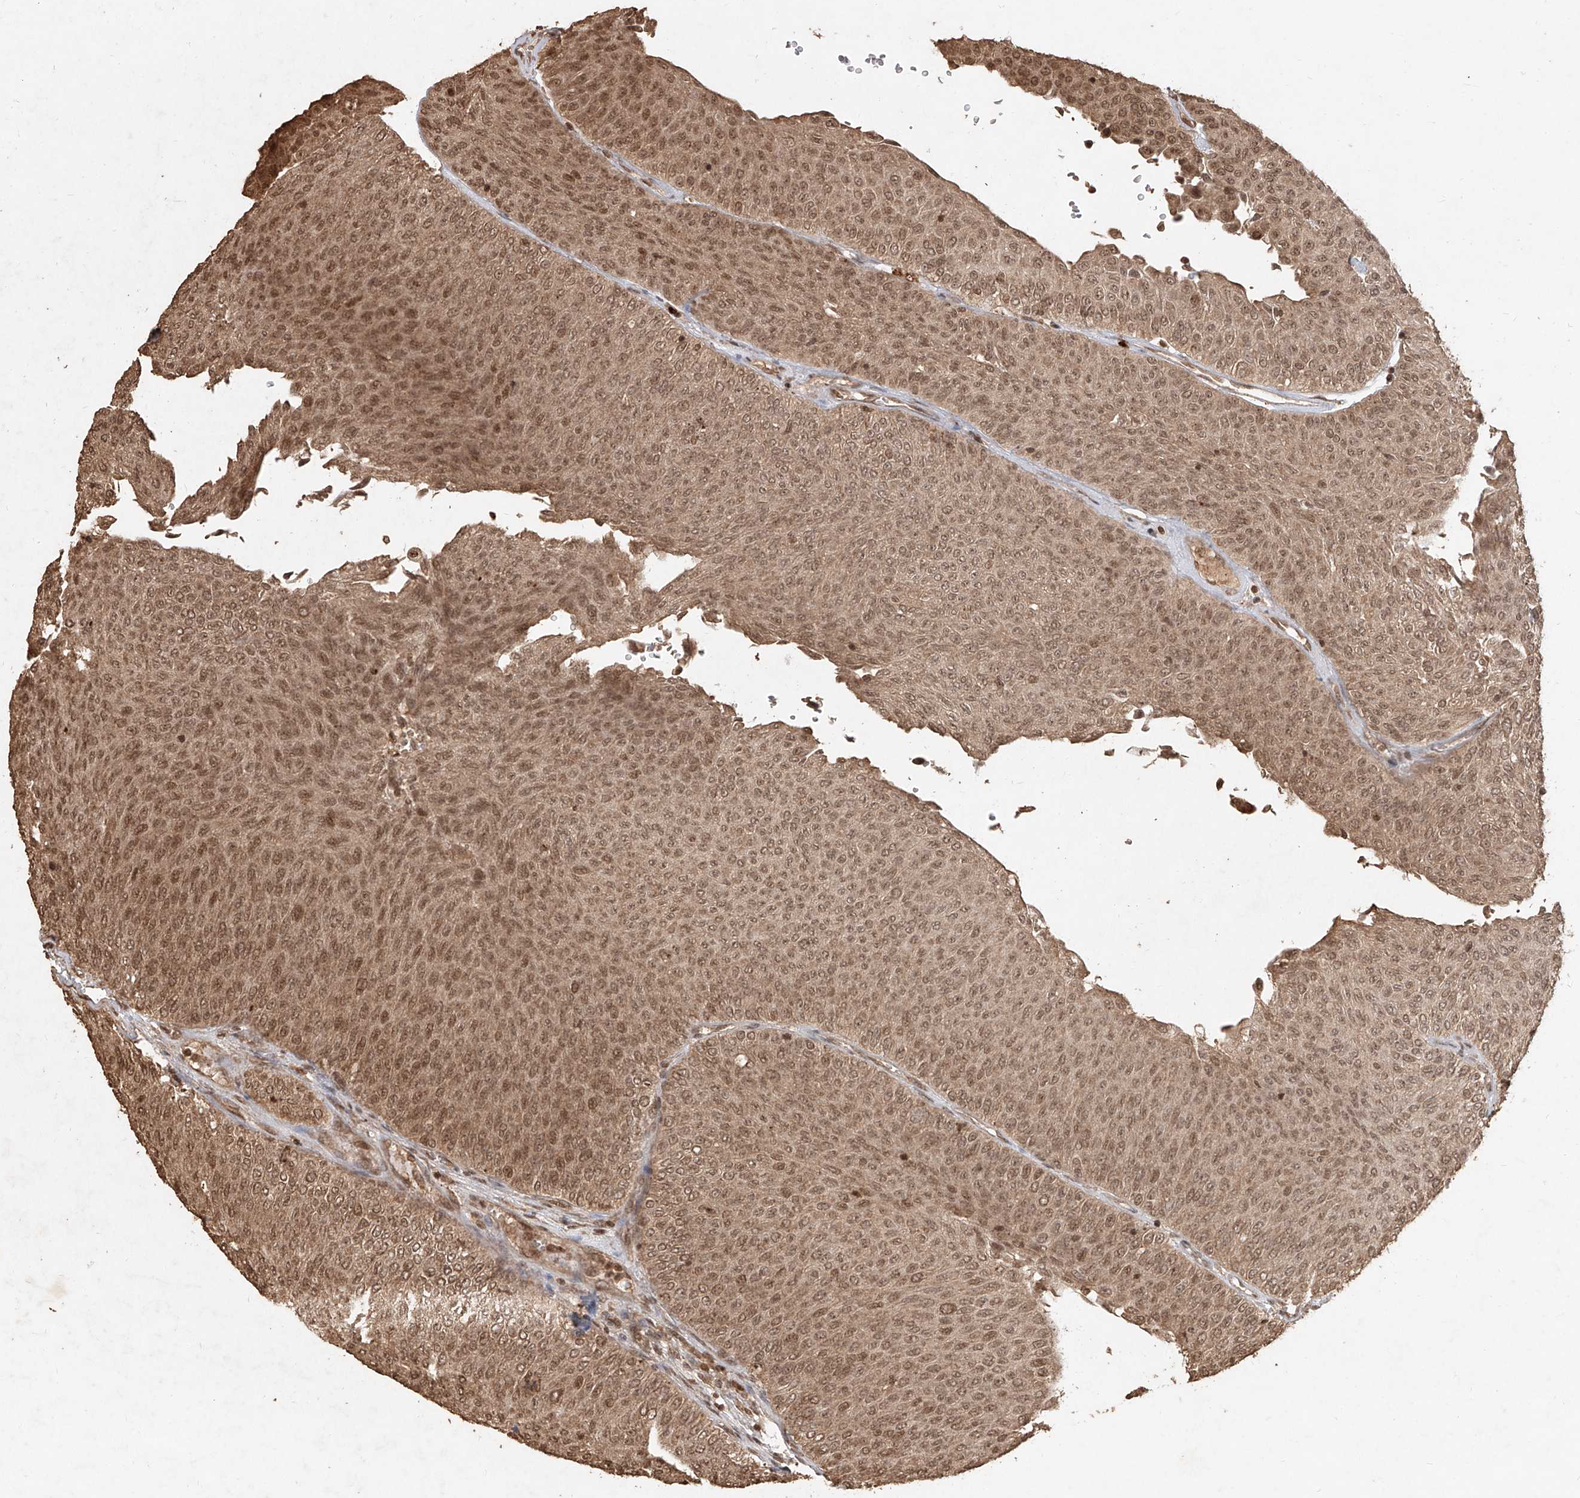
{"staining": {"intensity": "moderate", "quantity": ">75%", "location": "cytoplasmic/membranous,nuclear"}, "tissue": "urothelial cancer", "cell_type": "Tumor cells", "image_type": "cancer", "snomed": [{"axis": "morphology", "description": "Urothelial carcinoma, Low grade"}, {"axis": "topography", "description": "Urinary bladder"}], "caption": "A medium amount of moderate cytoplasmic/membranous and nuclear expression is identified in about >75% of tumor cells in urothelial cancer tissue.", "gene": "UBE2K", "patient": {"sex": "male", "age": 78}}